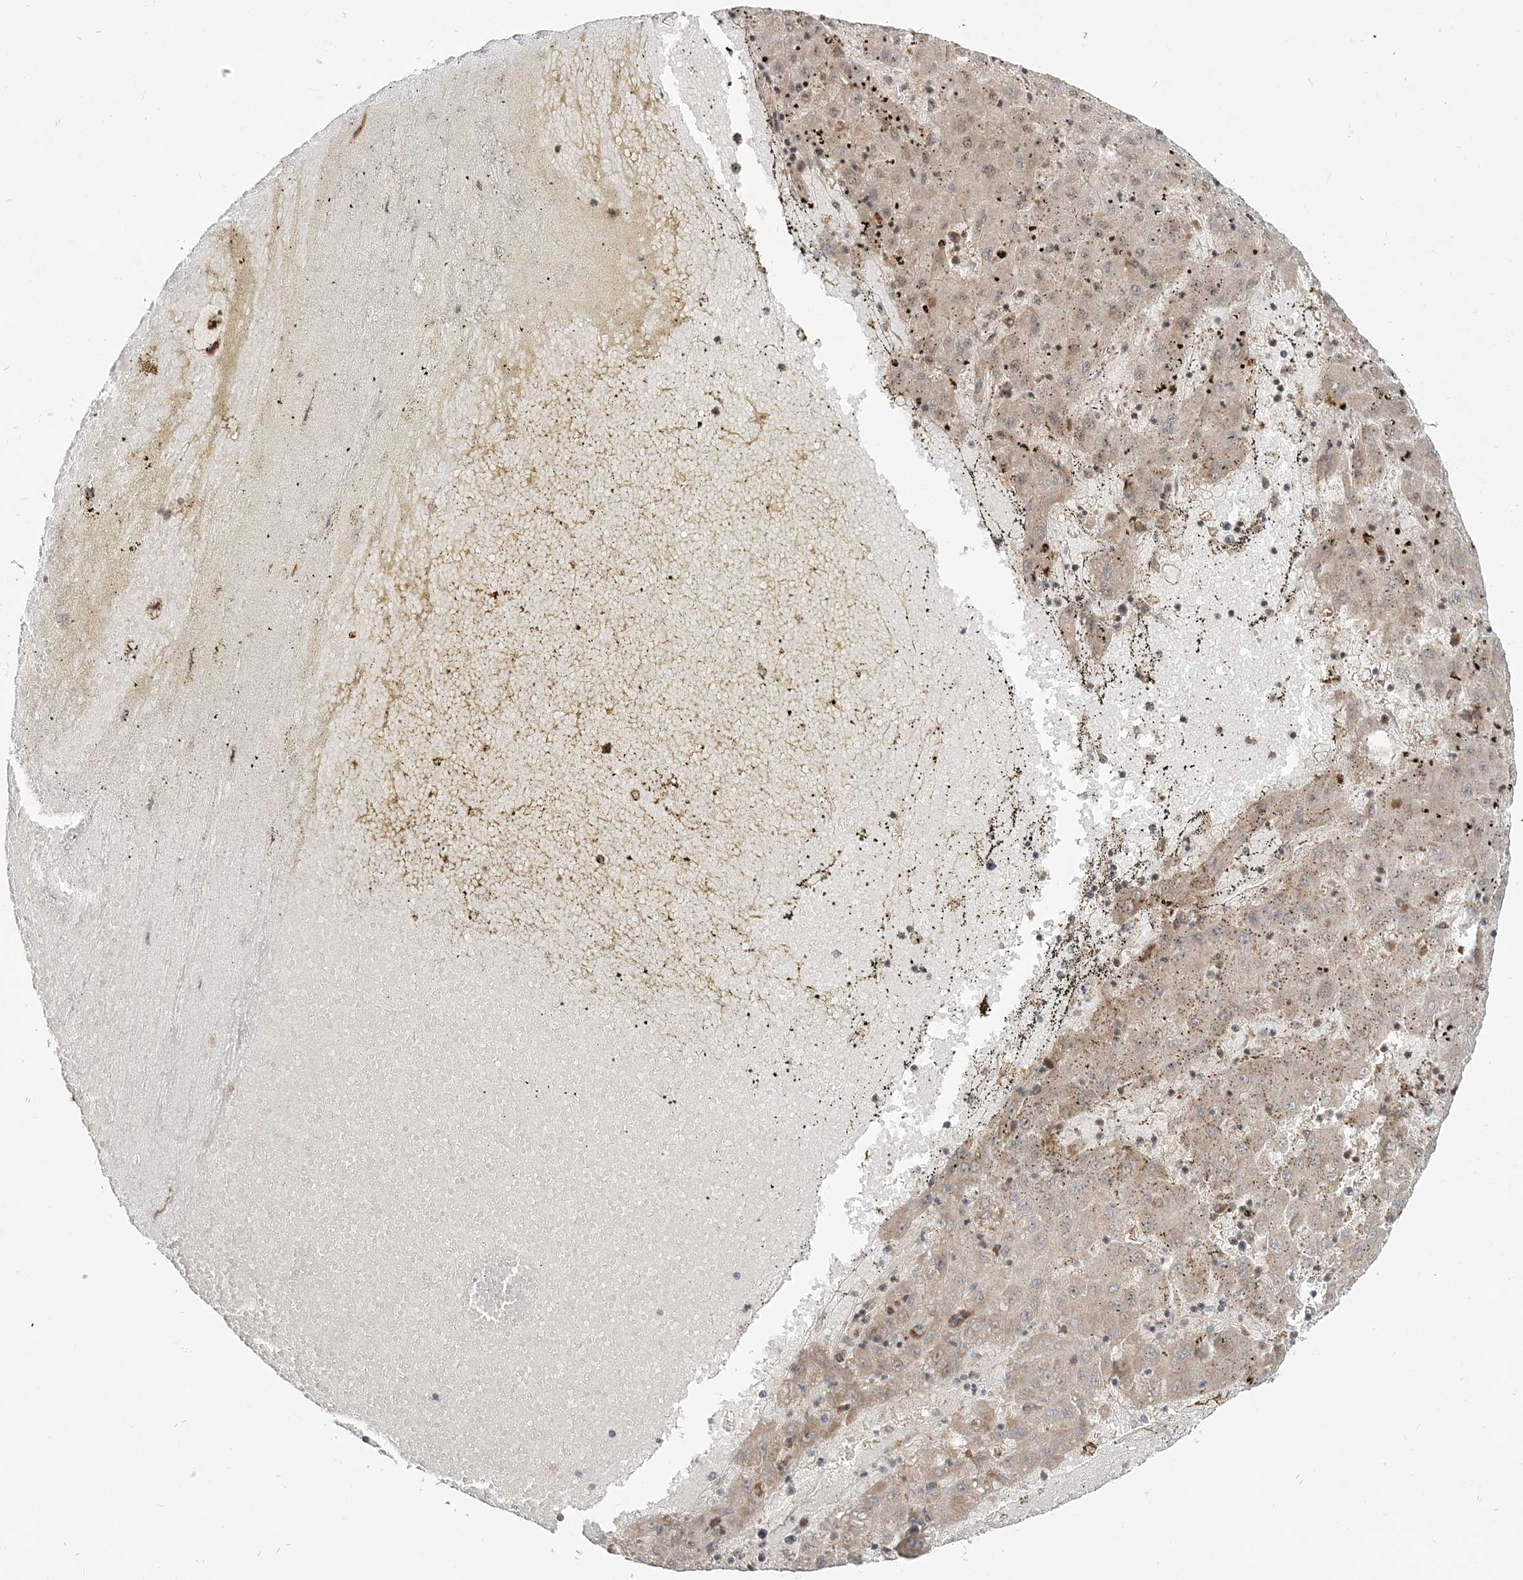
{"staining": {"intensity": "weak", "quantity": "<25%", "location": "cytoplasmic/membranous,nuclear"}, "tissue": "liver cancer", "cell_type": "Tumor cells", "image_type": "cancer", "snomed": [{"axis": "morphology", "description": "Carcinoma, Hepatocellular, NOS"}, {"axis": "topography", "description": "Liver"}], "caption": "Liver cancer was stained to show a protein in brown. There is no significant positivity in tumor cells.", "gene": "CAB39", "patient": {"sex": "male", "age": 72}}